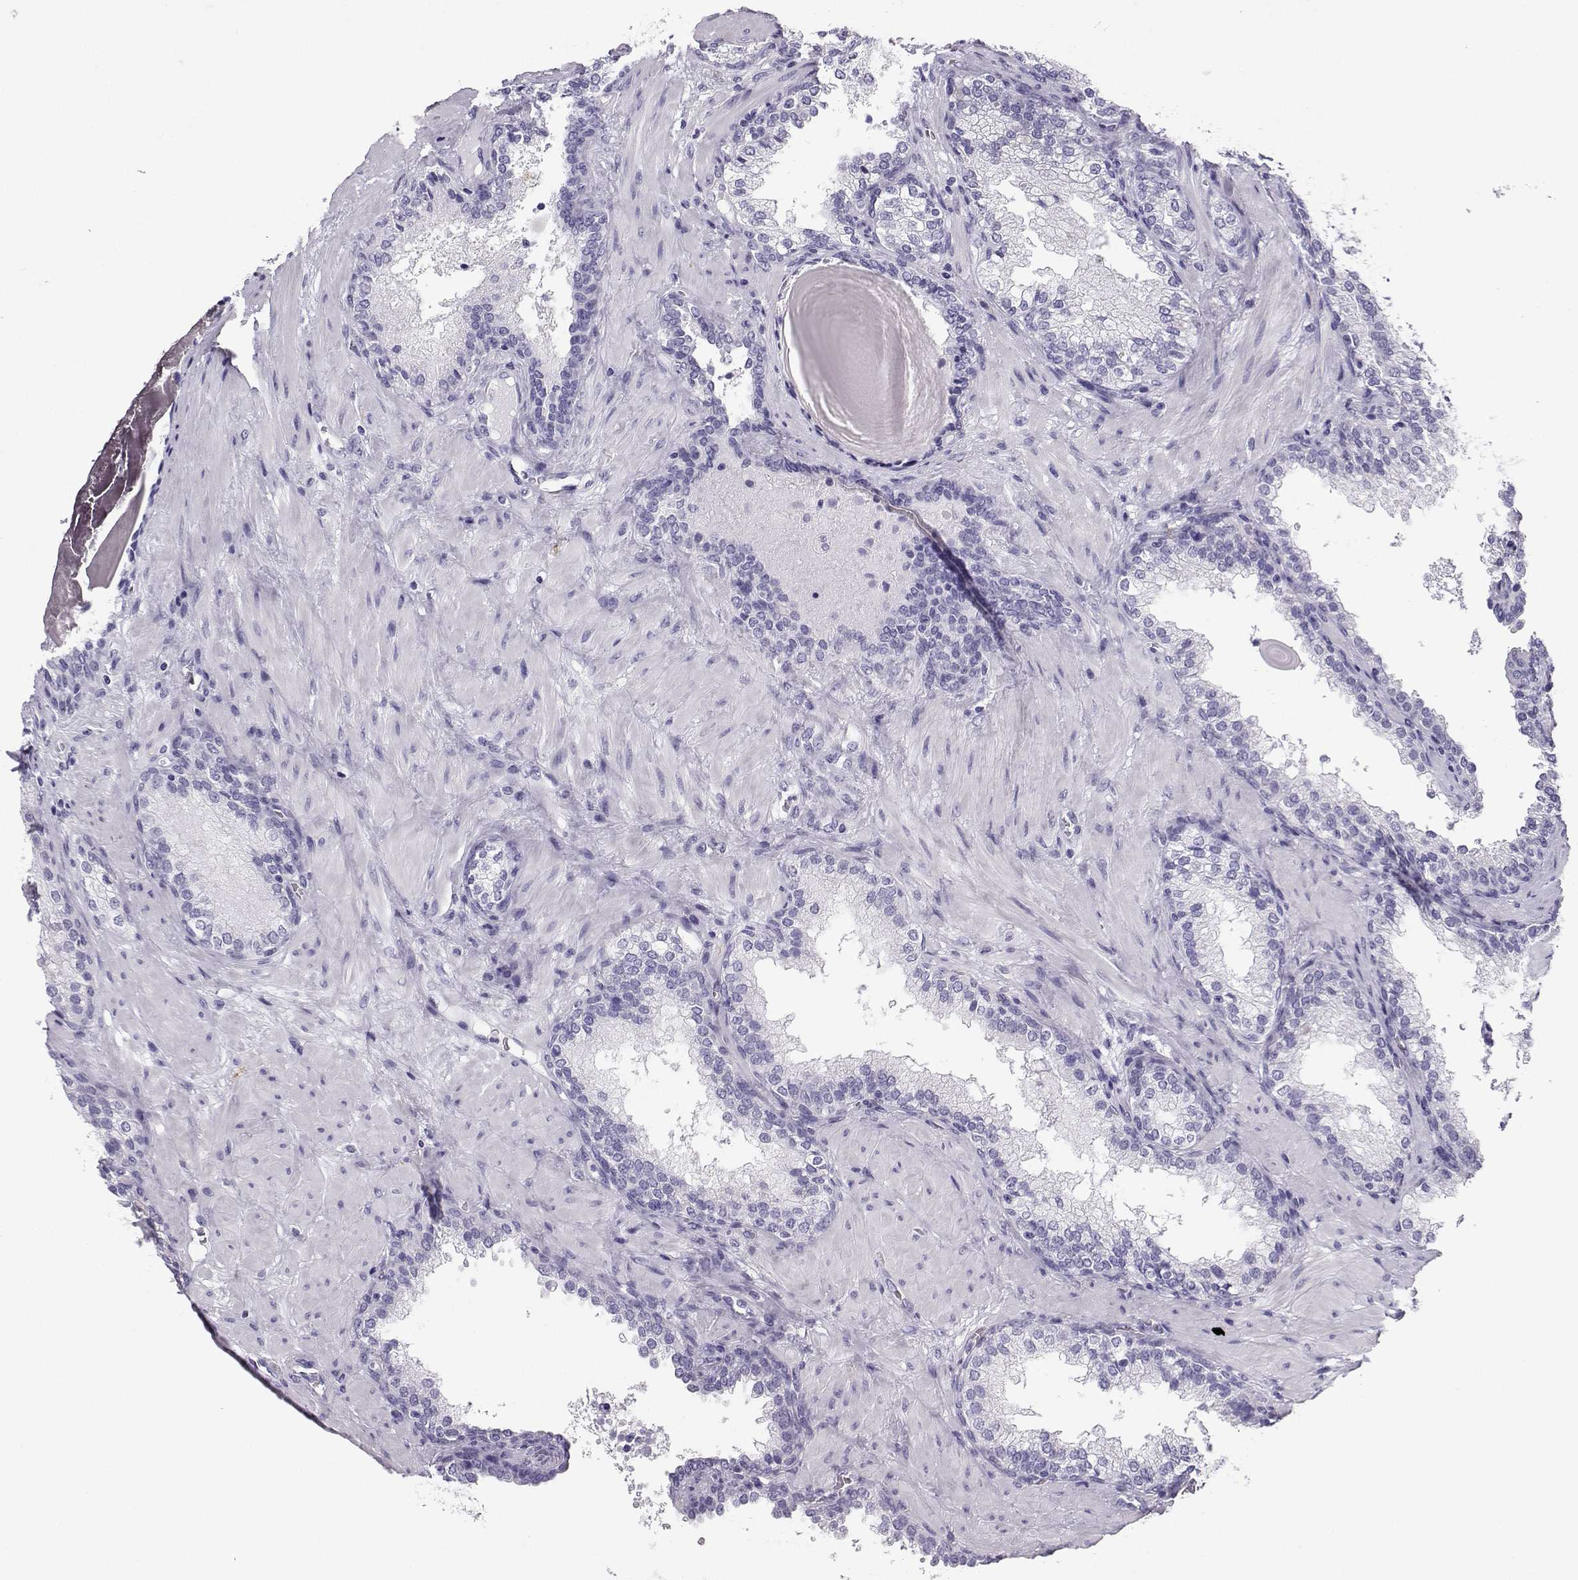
{"staining": {"intensity": "negative", "quantity": "none", "location": "none"}, "tissue": "prostate cancer", "cell_type": "Tumor cells", "image_type": "cancer", "snomed": [{"axis": "morphology", "description": "Adenocarcinoma, Low grade"}, {"axis": "topography", "description": "Prostate"}], "caption": "Immunohistochemical staining of adenocarcinoma (low-grade) (prostate) exhibits no significant staining in tumor cells.", "gene": "NEFL", "patient": {"sex": "male", "age": 60}}